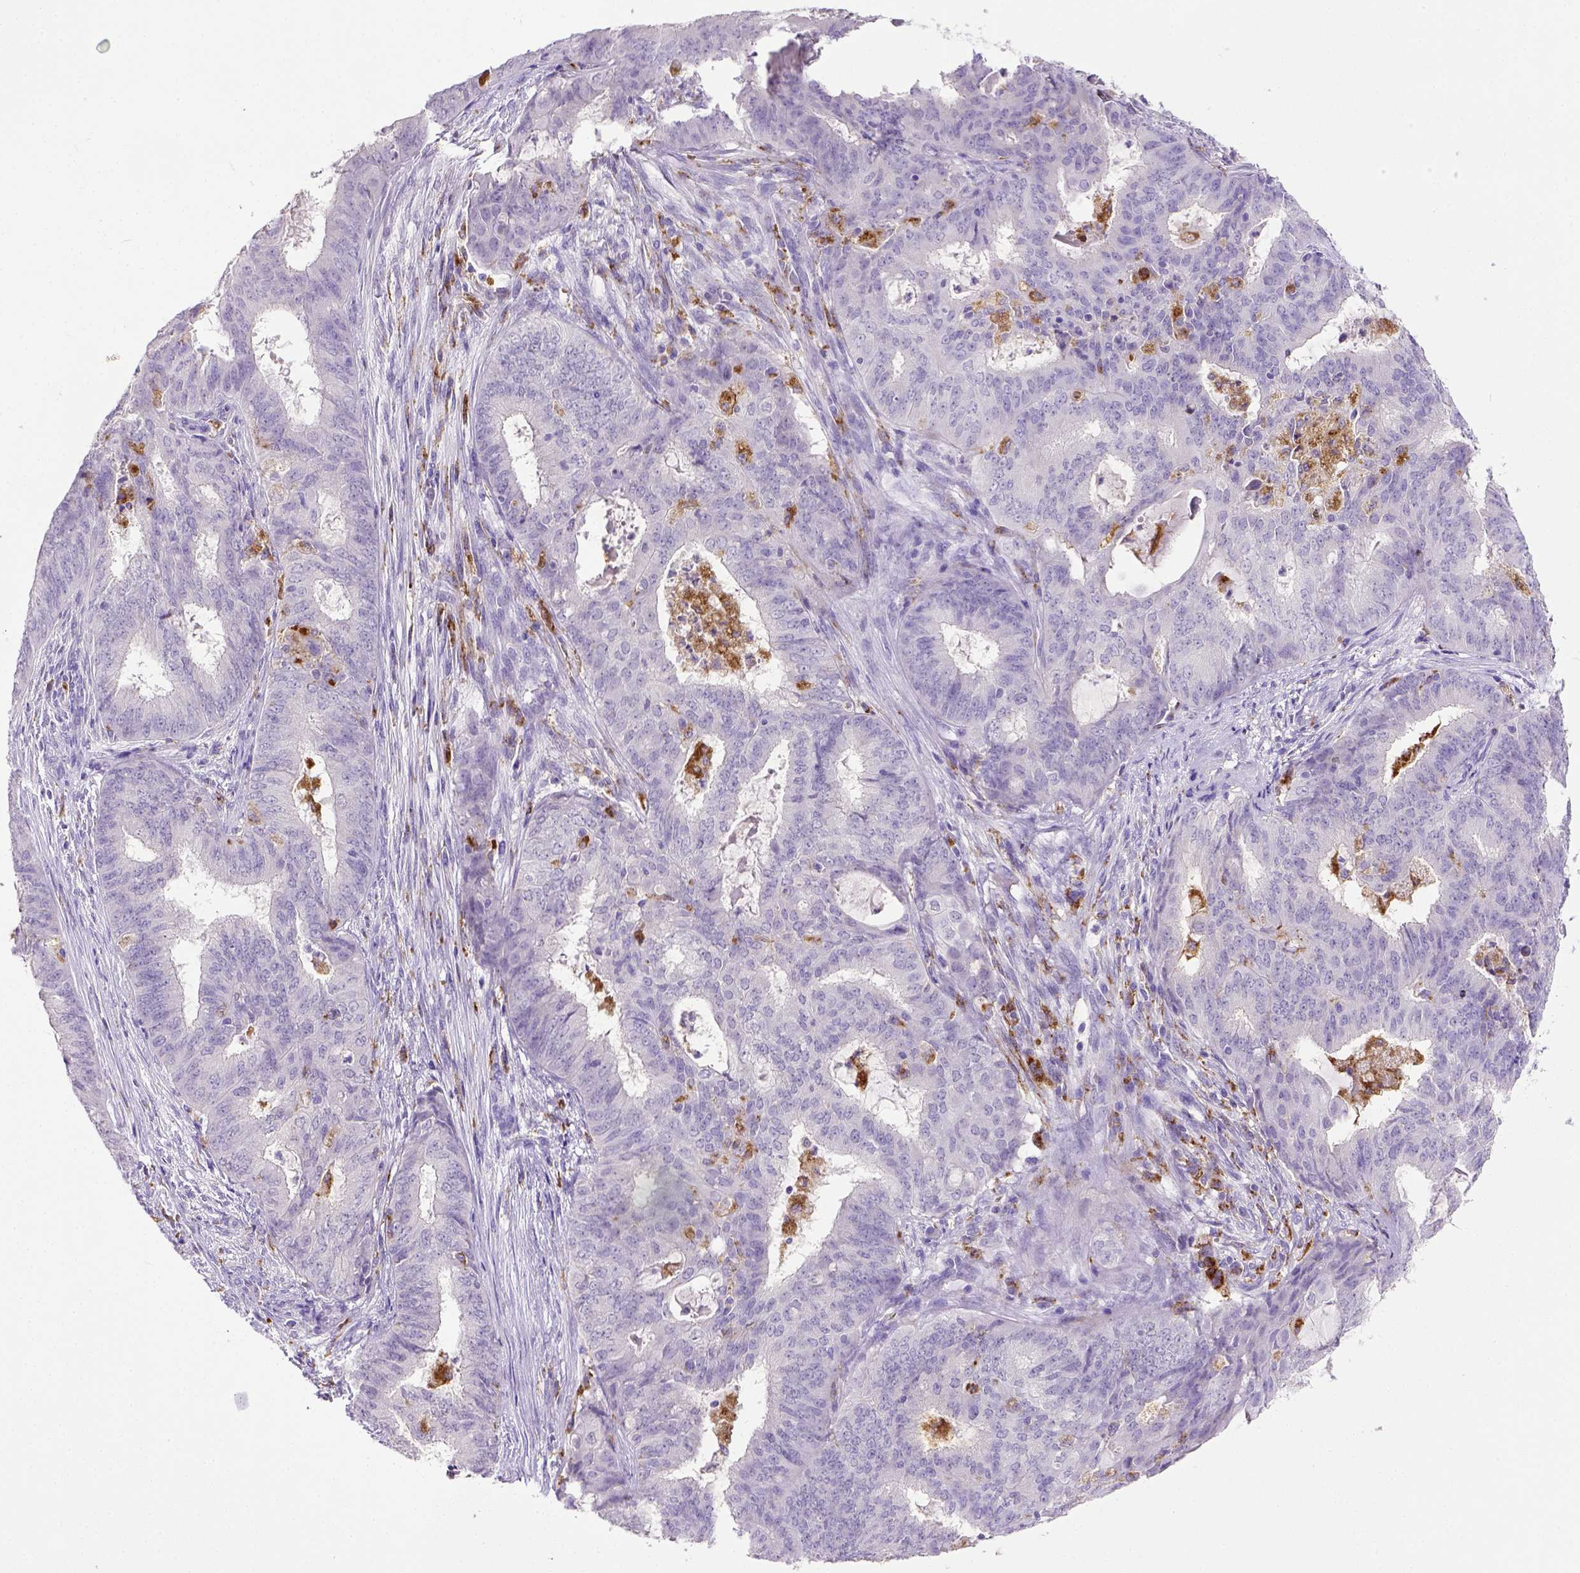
{"staining": {"intensity": "negative", "quantity": "none", "location": "none"}, "tissue": "endometrial cancer", "cell_type": "Tumor cells", "image_type": "cancer", "snomed": [{"axis": "morphology", "description": "Adenocarcinoma, NOS"}, {"axis": "topography", "description": "Endometrium"}], "caption": "DAB immunohistochemical staining of endometrial cancer (adenocarcinoma) exhibits no significant expression in tumor cells.", "gene": "CD68", "patient": {"sex": "female", "age": 62}}